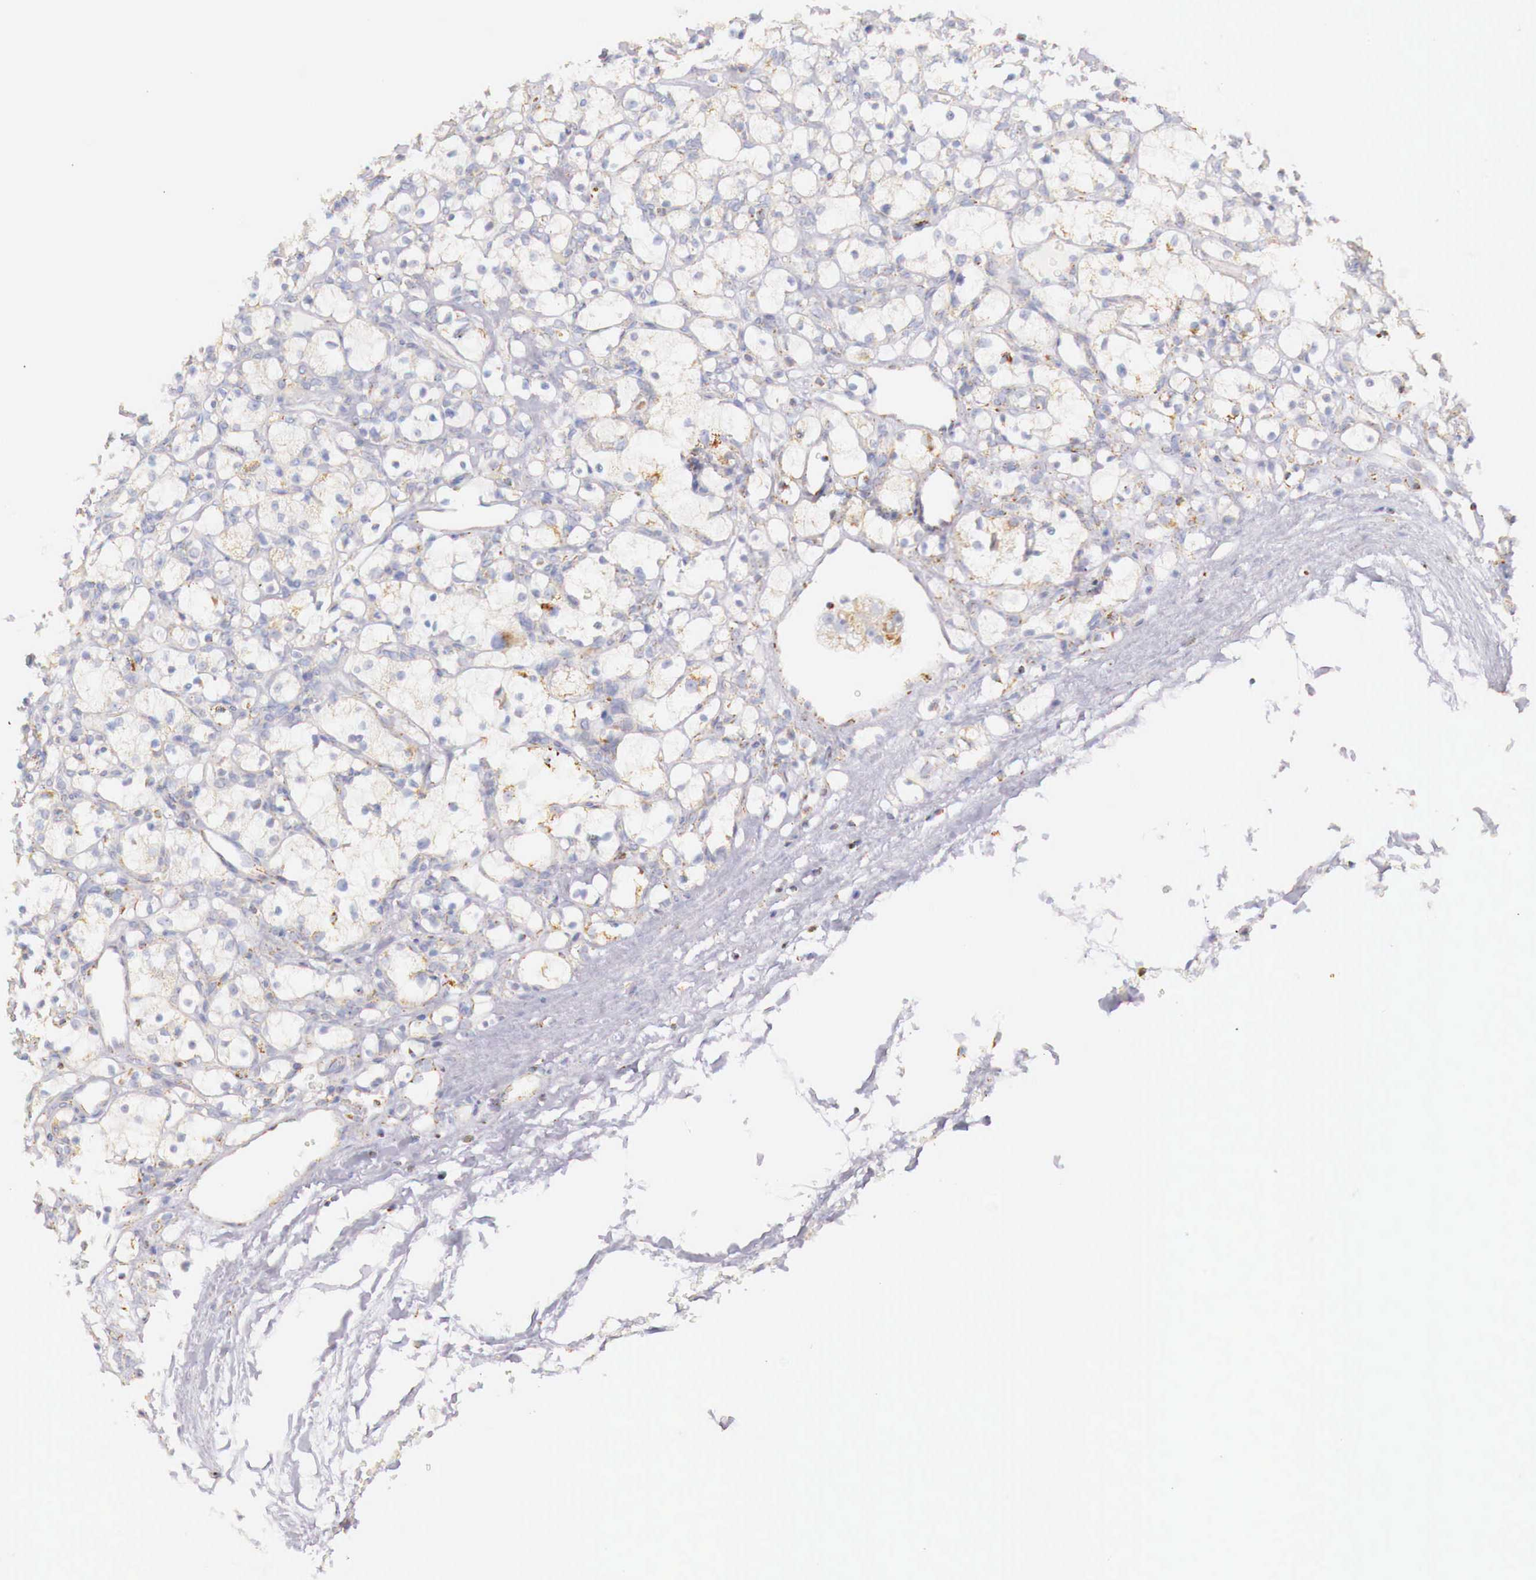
{"staining": {"intensity": "weak", "quantity": "<25%", "location": "cytoplasmic/membranous"}, "tissue": "renal cancer", "cell_type": "Tumor cells", "image_type": "cancer", "snomed": [{"axis": "morphology", "description": "Adenocarcinoma, NOS"}, {"axis": "topography", "description": "Kidney"}], "caption": "Immunohistochemistry (IHC) micrograph of renal cancer stained for a protein (brown), which reveals no positivity in tumor cells. (DAB (3,3'-diaminobenzidine) IHC visualized using brightfield microscopy, high magnification).", "gene": "IDH3G", "patient": {"sex": "female", "age": 83}}